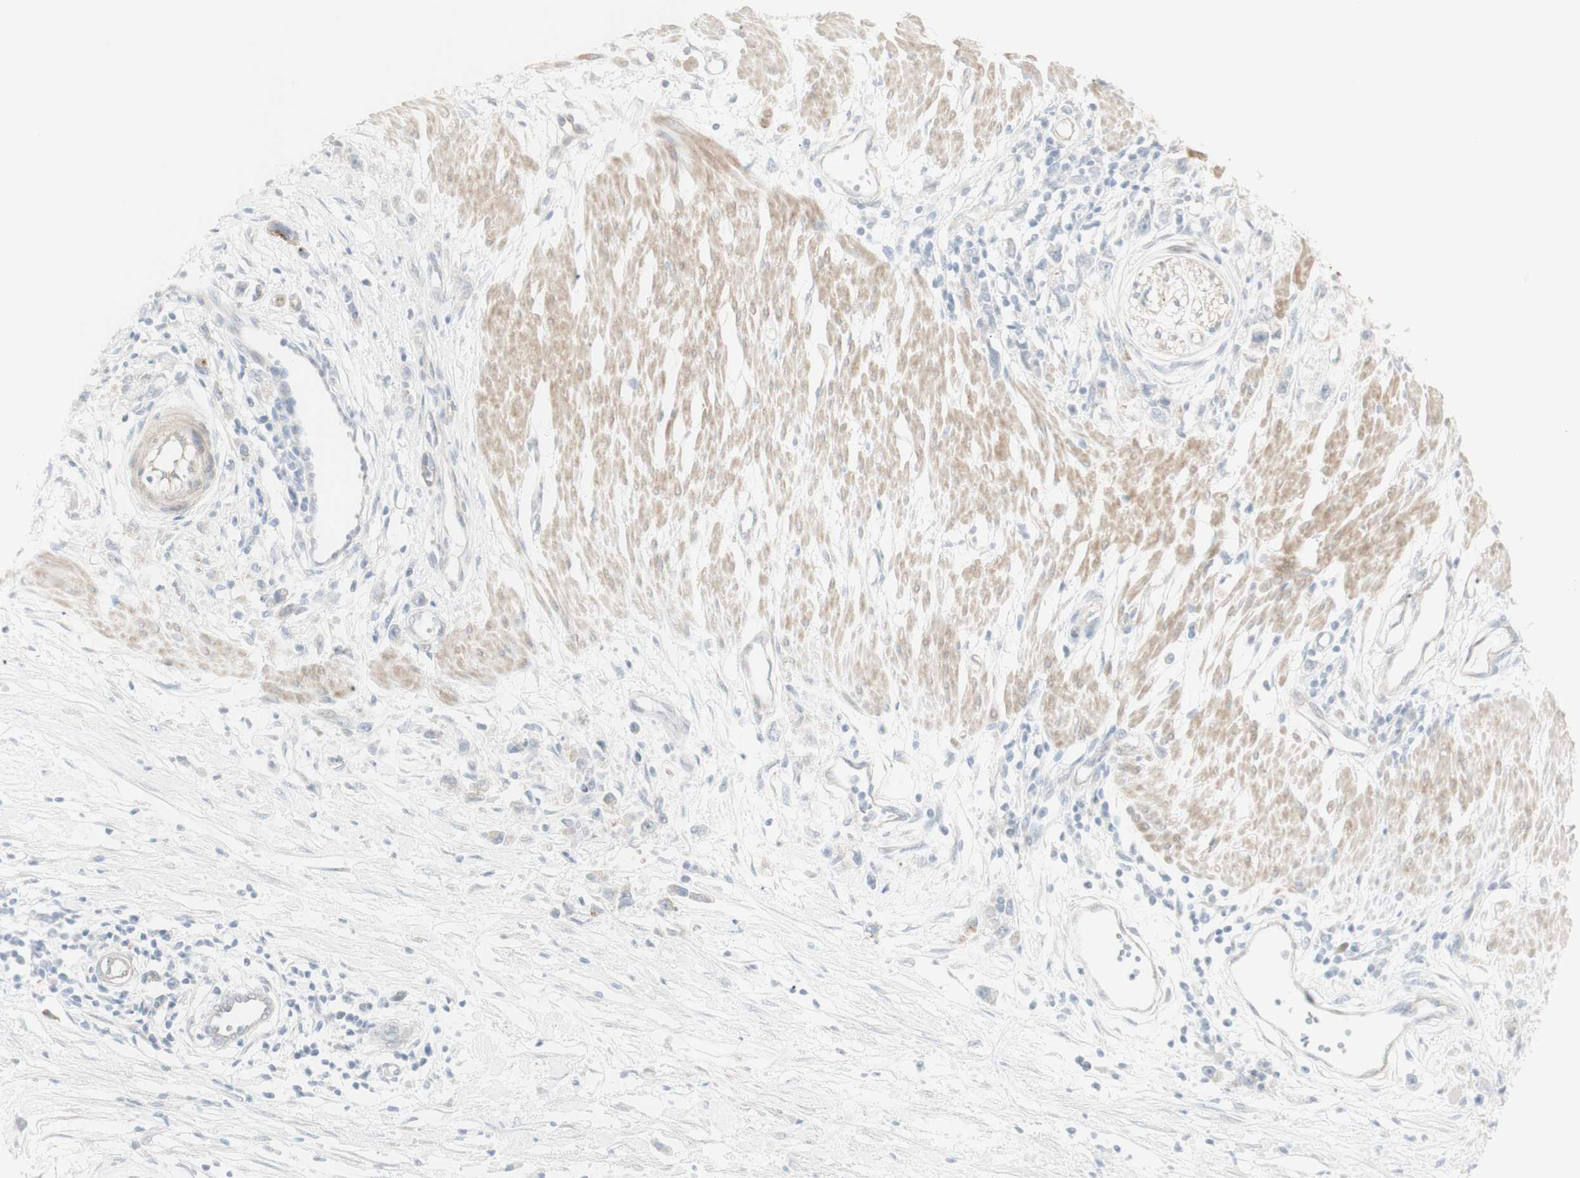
{"staining": {"intensity": "negative", "quantity": "none", "location": "none"}, "tissue": "stomach cancer", "cell_type": "Tumor cells", "image_type": "cancer", "snomed": [{"axis": "morphology", "description": "Adenocarcinoma, NOS"}, {"axis": "topography", "description": "Stomach"}], "caption": "High magnification brightfield microscopy of stomach cancer (adenocarcinoma) stained with DAB (3,3'-diaminobenzidine) (brown) and counterstained with hematoxylin (blue): tumor cells show no significant positivity.", "gene": "NDST4", "patient": {"sex": "female", "age": 59}}